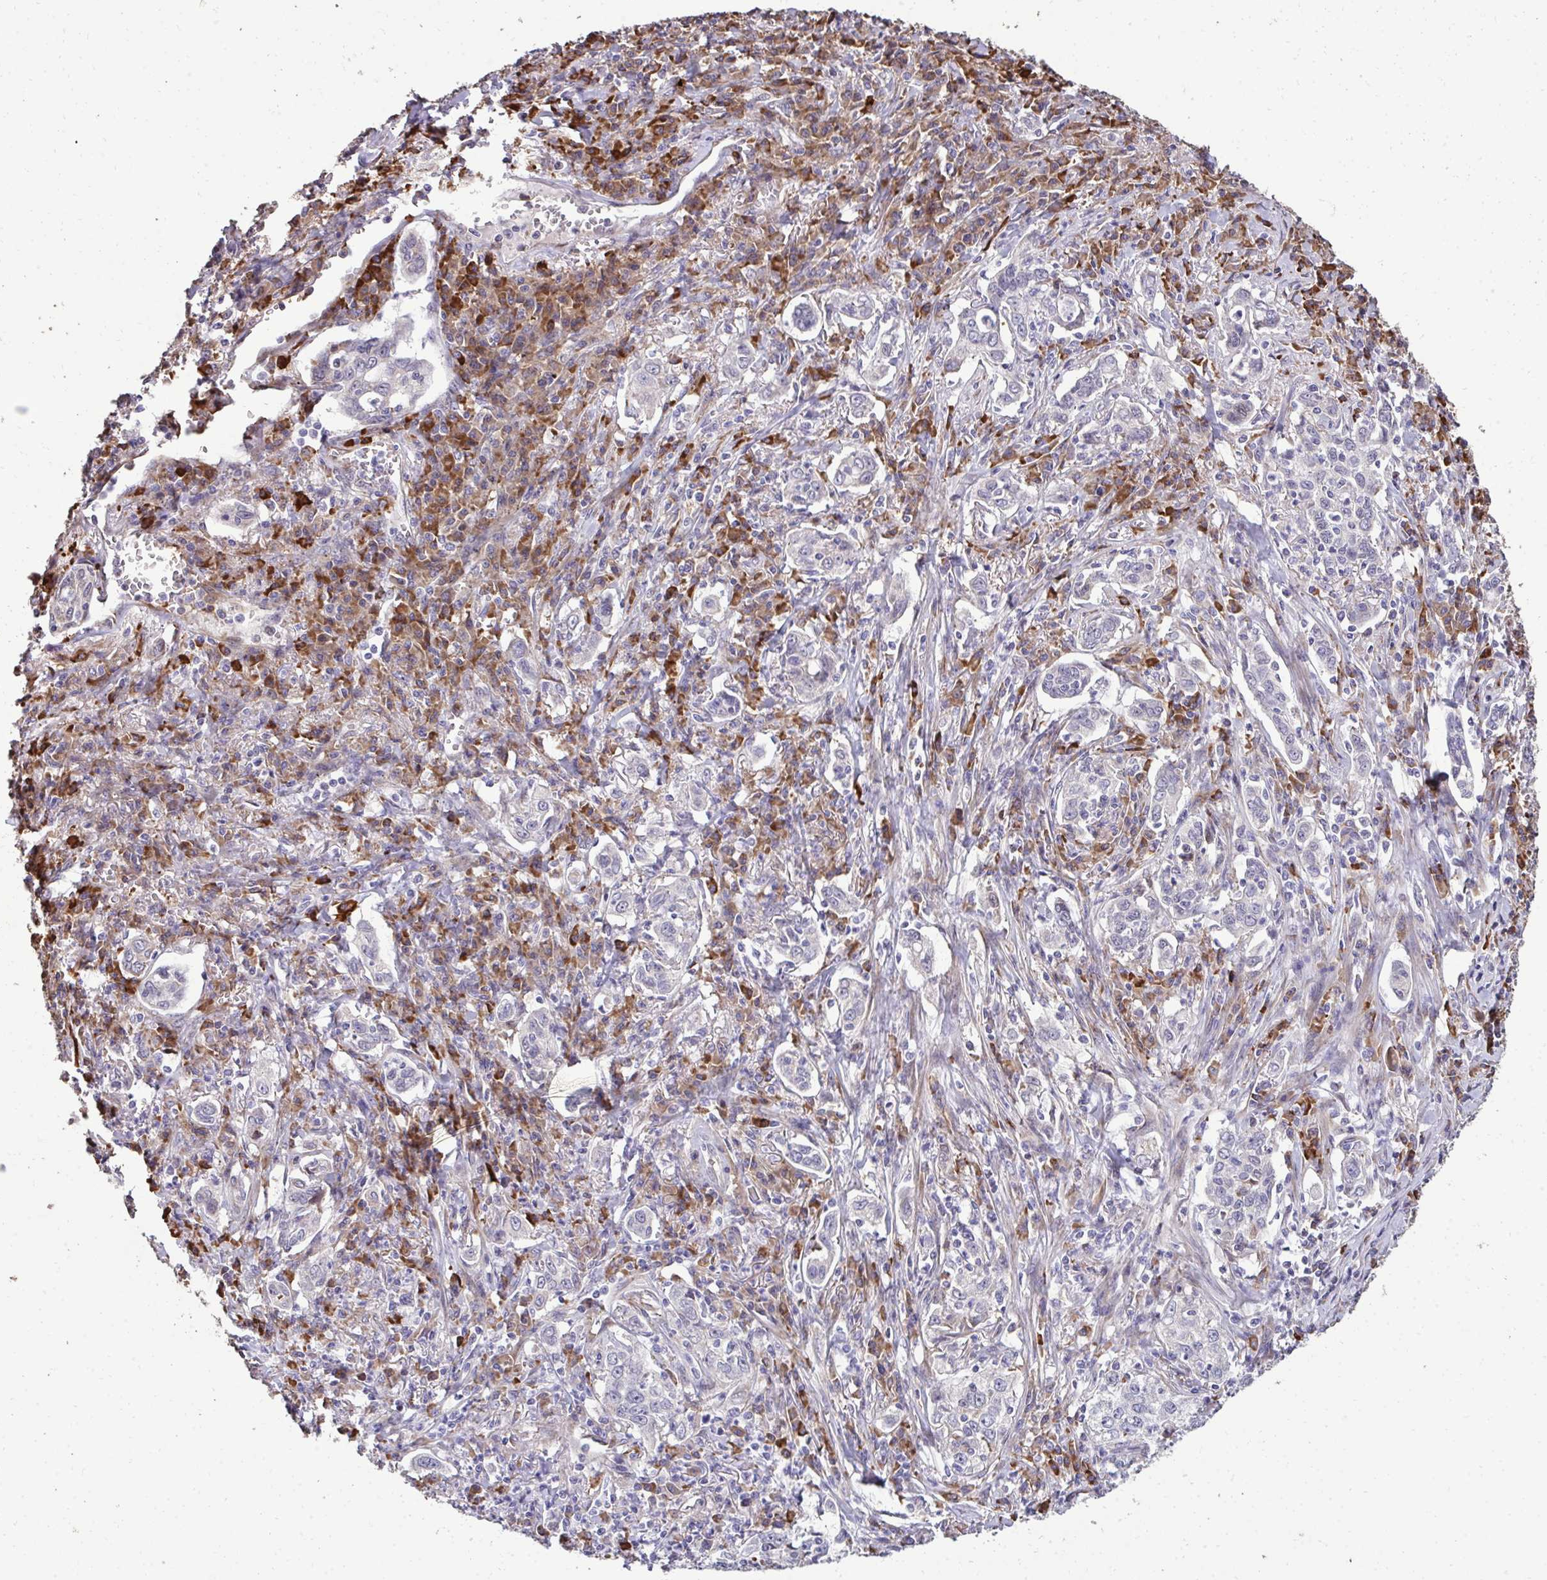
{"staining": {"intensity": "negative", "quantity": "none", "location": "none"}, "tissue": "lung cancer", "cell_type": "Tumor cells", "image_type": "cancer", "snomed": [{"axis": "morphology", "description": "Squamous cell carcinoma, NOS"}, {"axis": "topography", "description": "Lung"}], "caption": "Immunohistochemistry (IHC) of lung cancer (squamous cell carcinoma) shows no expression in tumor cells. (DAB immunohistochemistry with hematoxylin counter stain).", "gene": "FIBCD1", "patient": {"sex": "male", "age": 71}}